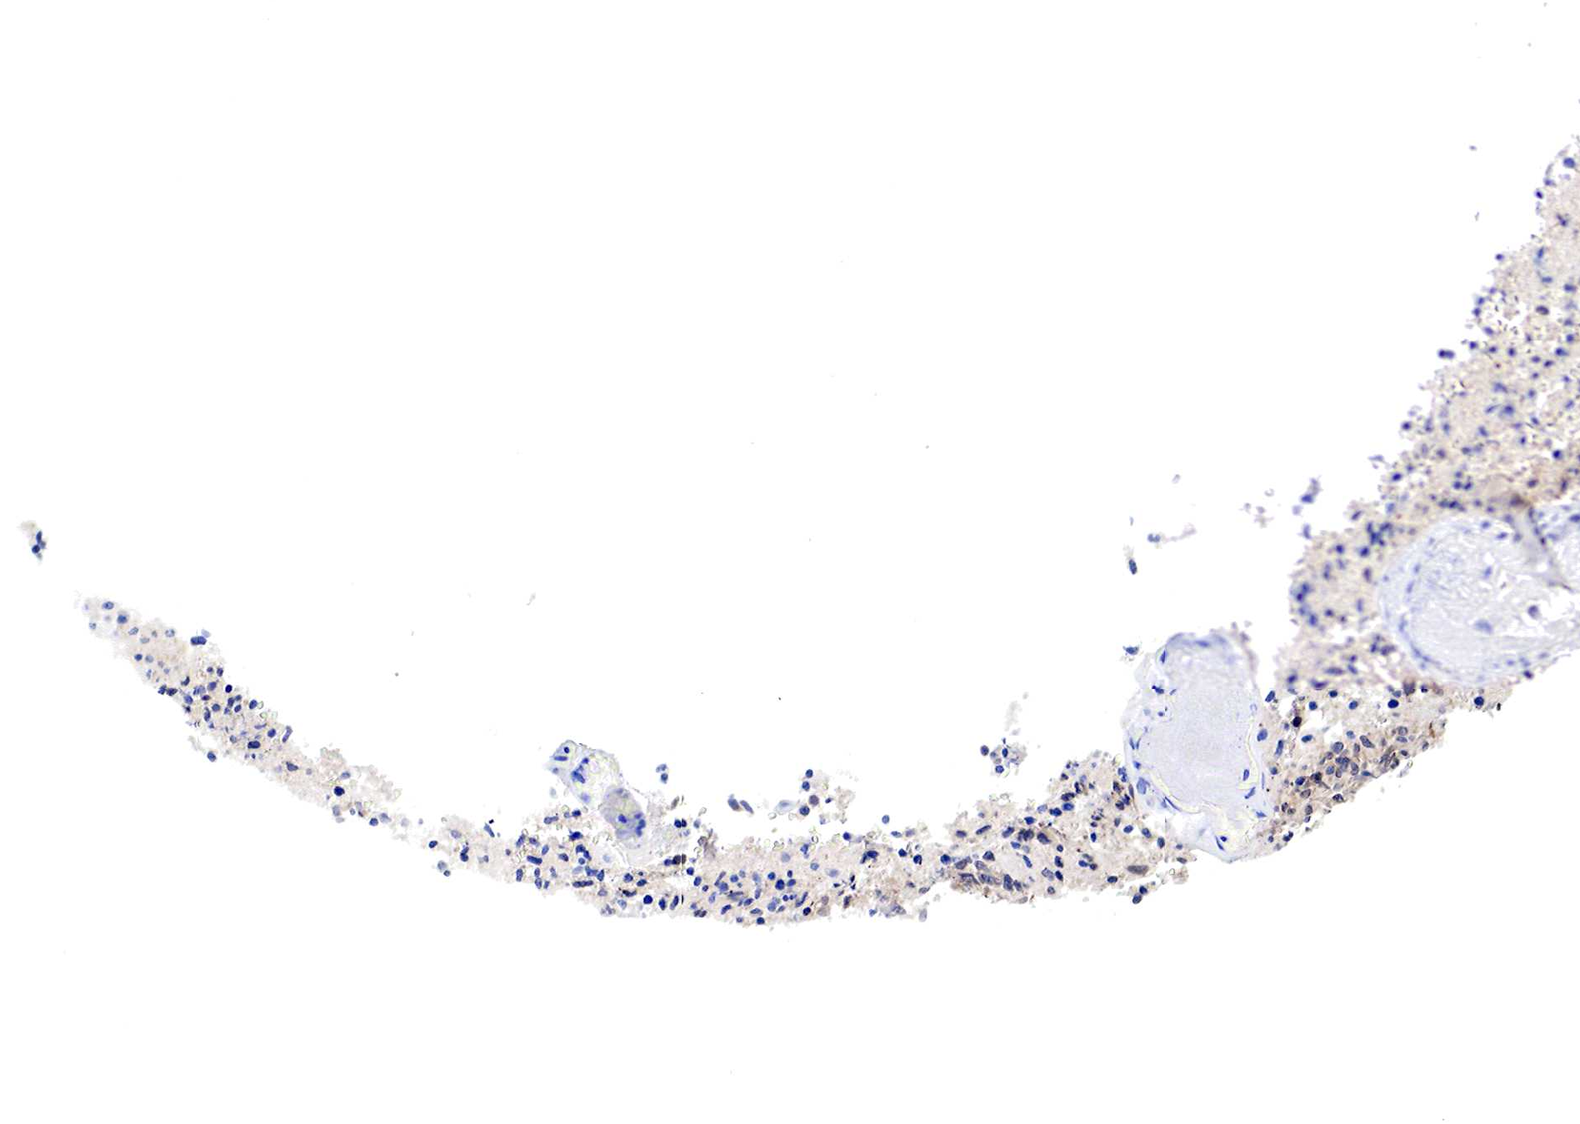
{"staining": {"intensity": "weak", "quantity": "<25%", "location": "cytoplasmic/membranous,nuclear"}, "tissue": "glioma", "cell_type": "Tumor cells", "image_type": "cancer", "snomed": [{"axis": "morphology", "description": "Glioma, malignant, High grade"}, {"axis": "topography", "description": "Brain"}], "caption": "High magnification brightfield microscopy of glioma stained with DAB (brown) and counterstained with hematoxylin (blue): tumor cells show no significant expression.", "gene": "PABIR2", "patient": {"sex": "male", "age": 36}}